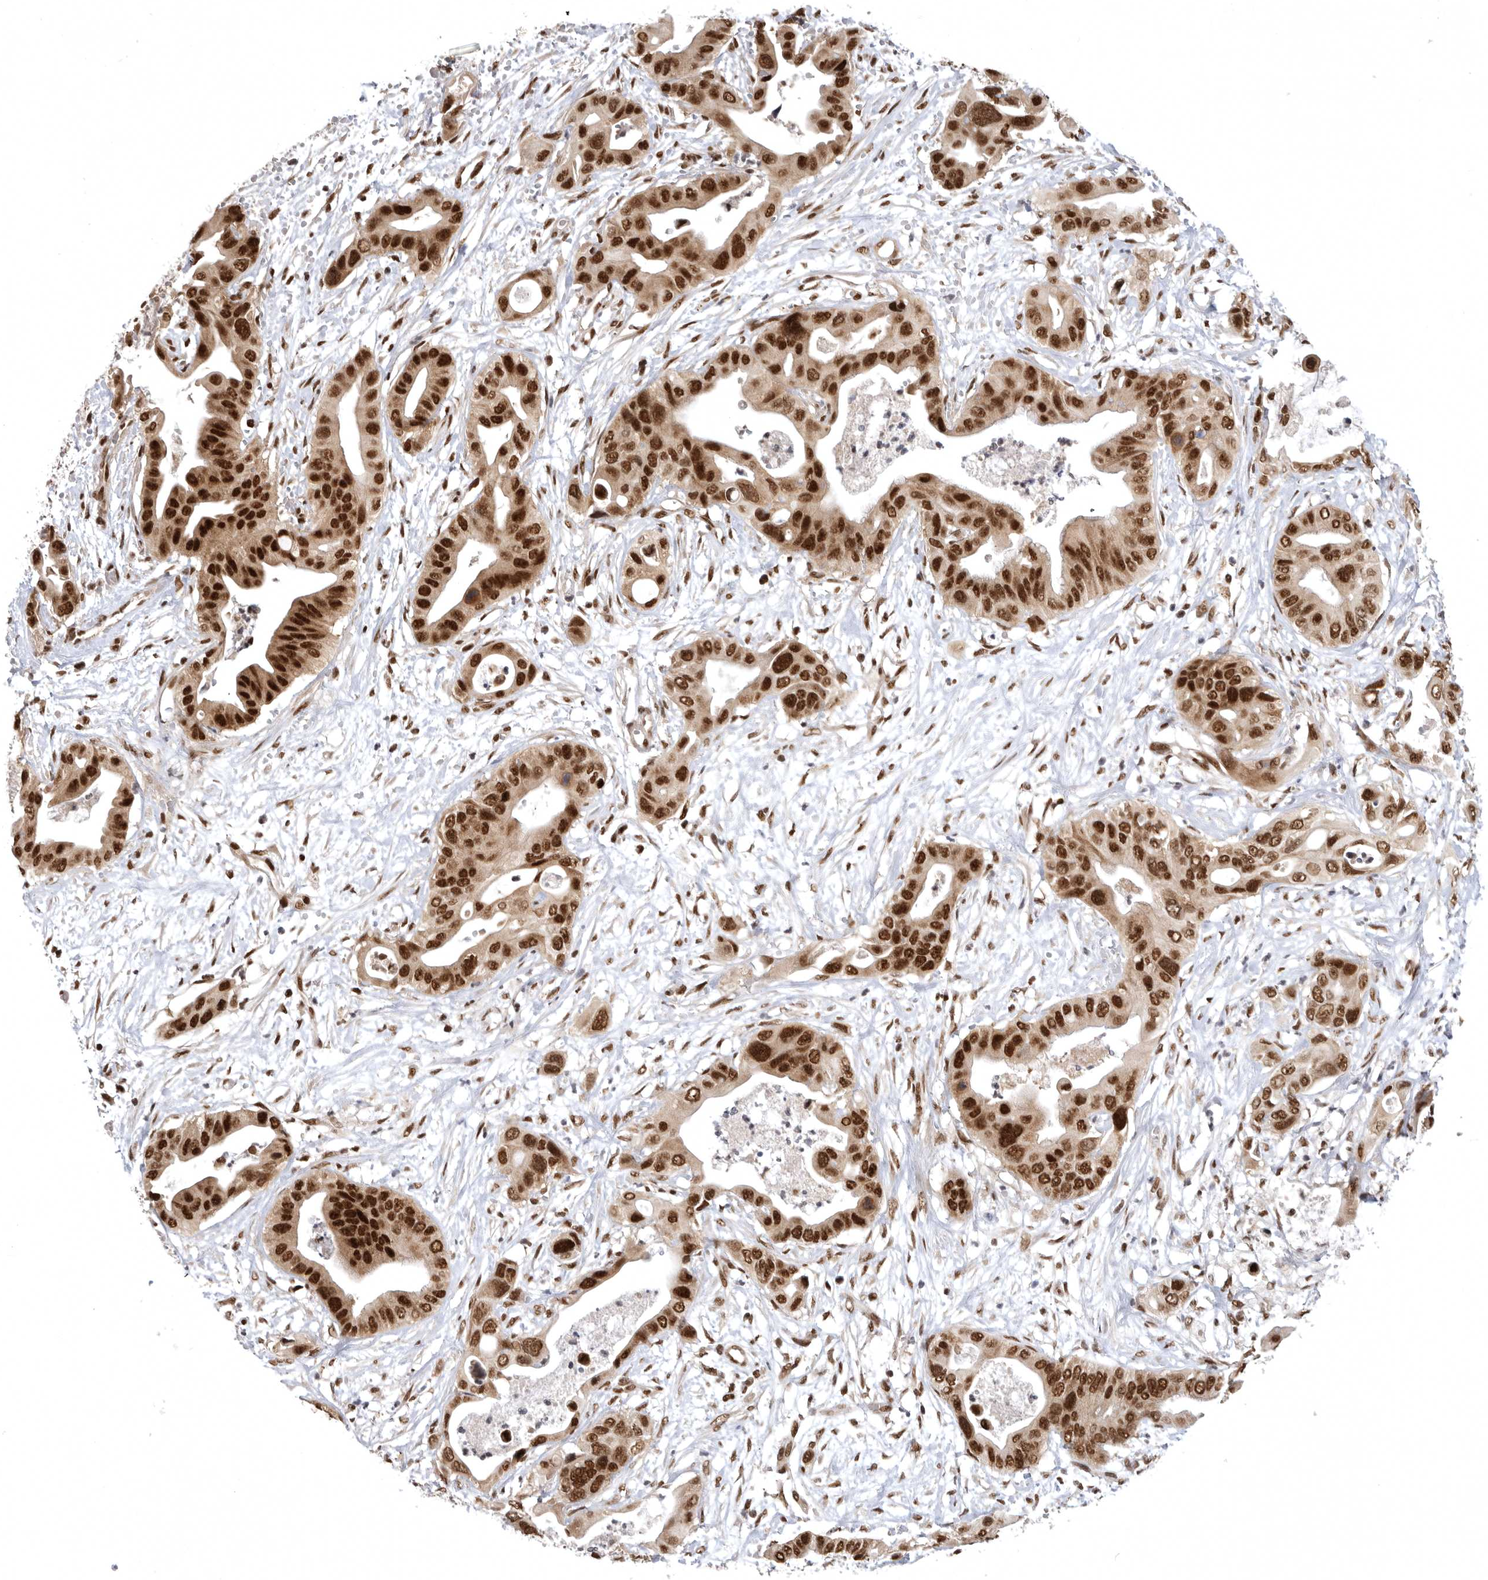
{"staining": {"intensity": "strong", "quantity": ">75%", "location": "cytoplasmic/membranous,nuclear"}, "tissue": "pancreatic cancer", "cell_type": "Tumor cells", "image_type": "cancer", "snomed": [{"axis": "morphology", "description": "Adenocarcinoma, NOS"}, {"axis": "topography", "description": "Pancreas"}], "caption": "Human pancreatic cancer (adenocarcinoma) stained with a brown dye exhibits strong cytoplasmic/membranous and nuclear positive expression in about >75% of tumor cells.", "gene": "ZNF830", "patient": {"sex": "male", "age": 66}}